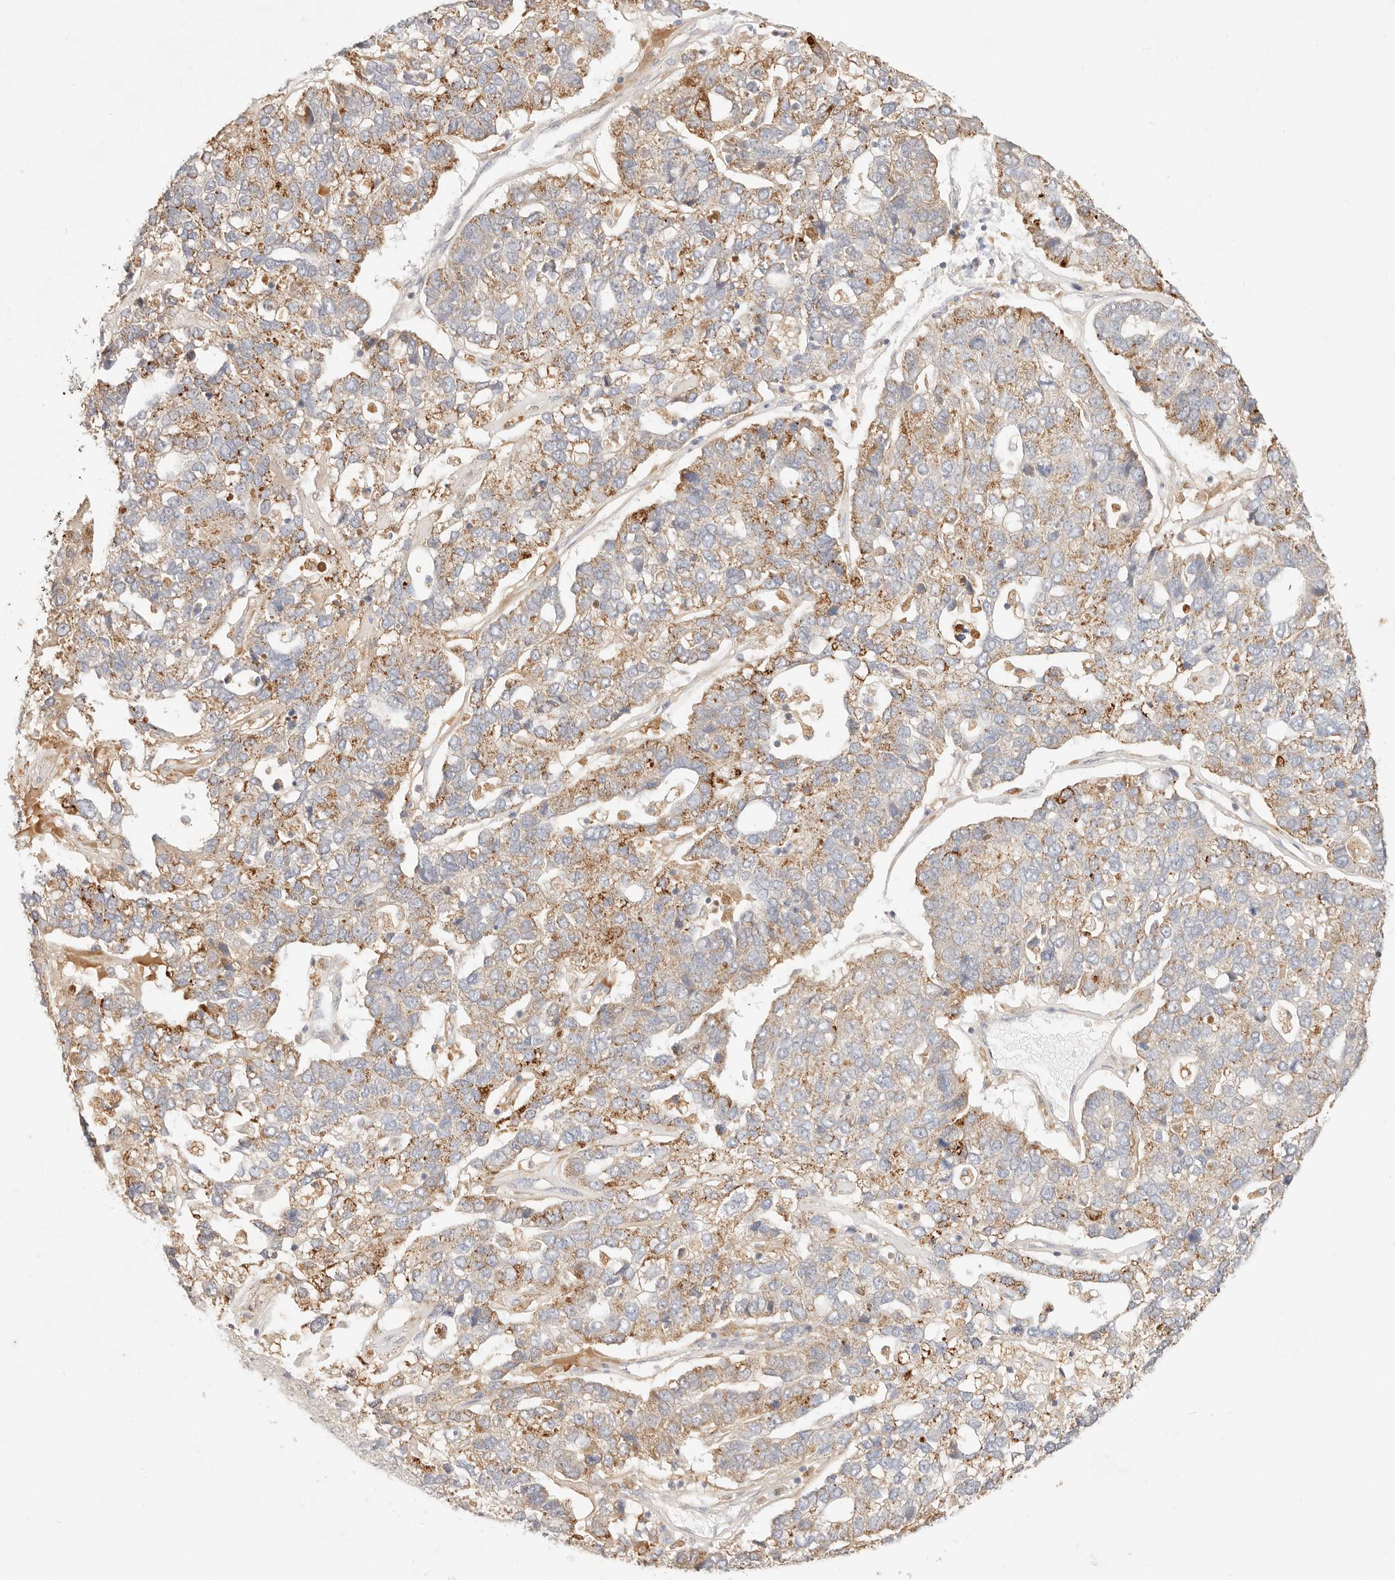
{"staining": {"intensity": "moderate", "quantity": "25%-75%", "location": "cytoplasmic/membranous"}, "tissue": "pancreatic cancer", "cell_type": "Tumor cells", "image_type": "cancer", "snomed": [{"axis": "morphology", "description": "Adenocarcinoma, NOS"}, {"axis": "topography", "description": "Pancreas"}], "caption": "Human pancreatic cancer (adenocarcinoma) stained for a protein (brown) shows moderate cytoplasmic/membranous positive staining in about 25%-75% of tumor cells.", "gene": "ACOX1", "patient": {"sex": "female", "age": 61}}